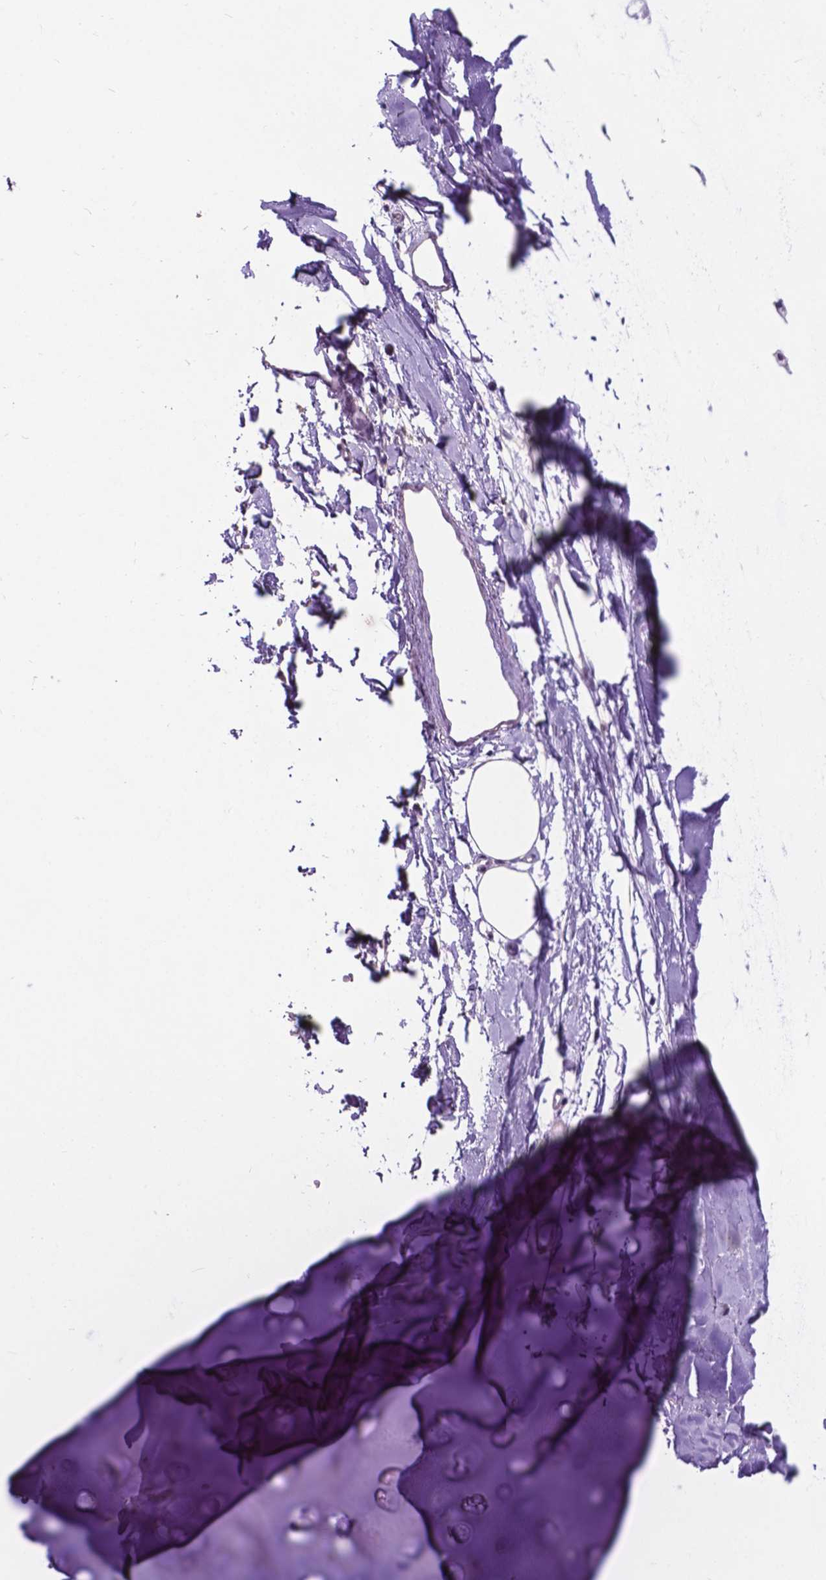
{"staining": {"intensity": "negative", "quantity": "none", "location": "none"}, "tissue": "adipose tissue", "cell_type": "Adipocytes", "image_type": "normal", "snomed": [{"axis": "morphology", "description": "Normal tissue, NOS"}, {"axis": "topography", "description": "Cartilage tissue"}, {"axis": "topography", "description": "Bronchus"}], "caption": "This is an immunohistochemistry (IHC) photomicrograph of normal human adipose tissue. There is no staining in adipocytes.", "gene": "PLSCR1", "patient": {"sex": "male", "age": 58}}